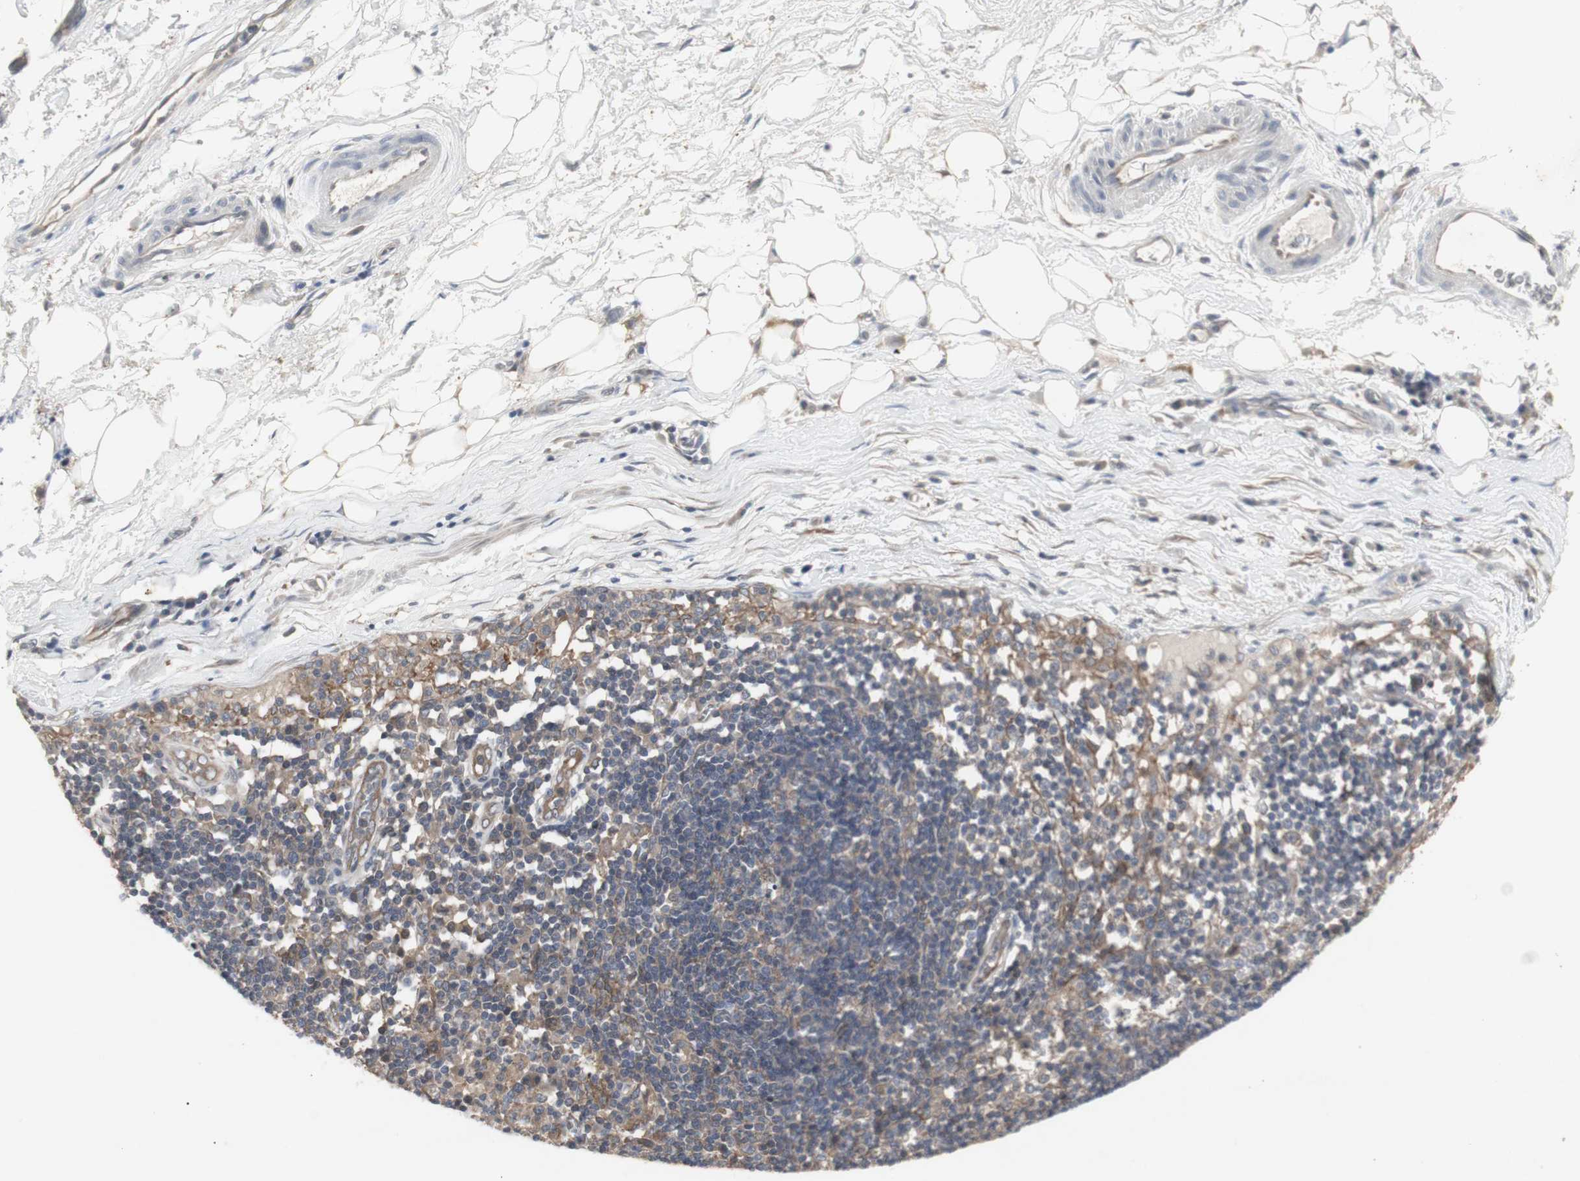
{"staining": {"intensity": "weak", "quantity": ">75%", "location": "cytoplasmic/membranous"}, "tissue": "adipose tissue", "cell_type": "Adipocytes", "image_type": "normal", "snomed": [{"axis": "morphology", "description": "Normal tissue, NOS"}, {"axis": "morphology", "description": "Adenocarcinoma, NOS"}, {"axis": "topography", "description": "Esophagus"}], "caption": "This is an image of immunohistochemistry staining of normal adipose tissue, which shows weak expression in the cytoplasmic/membranous of adipocytes.", "gene": "CHURC1", "patient": {"sex": "male", "age": 62}}